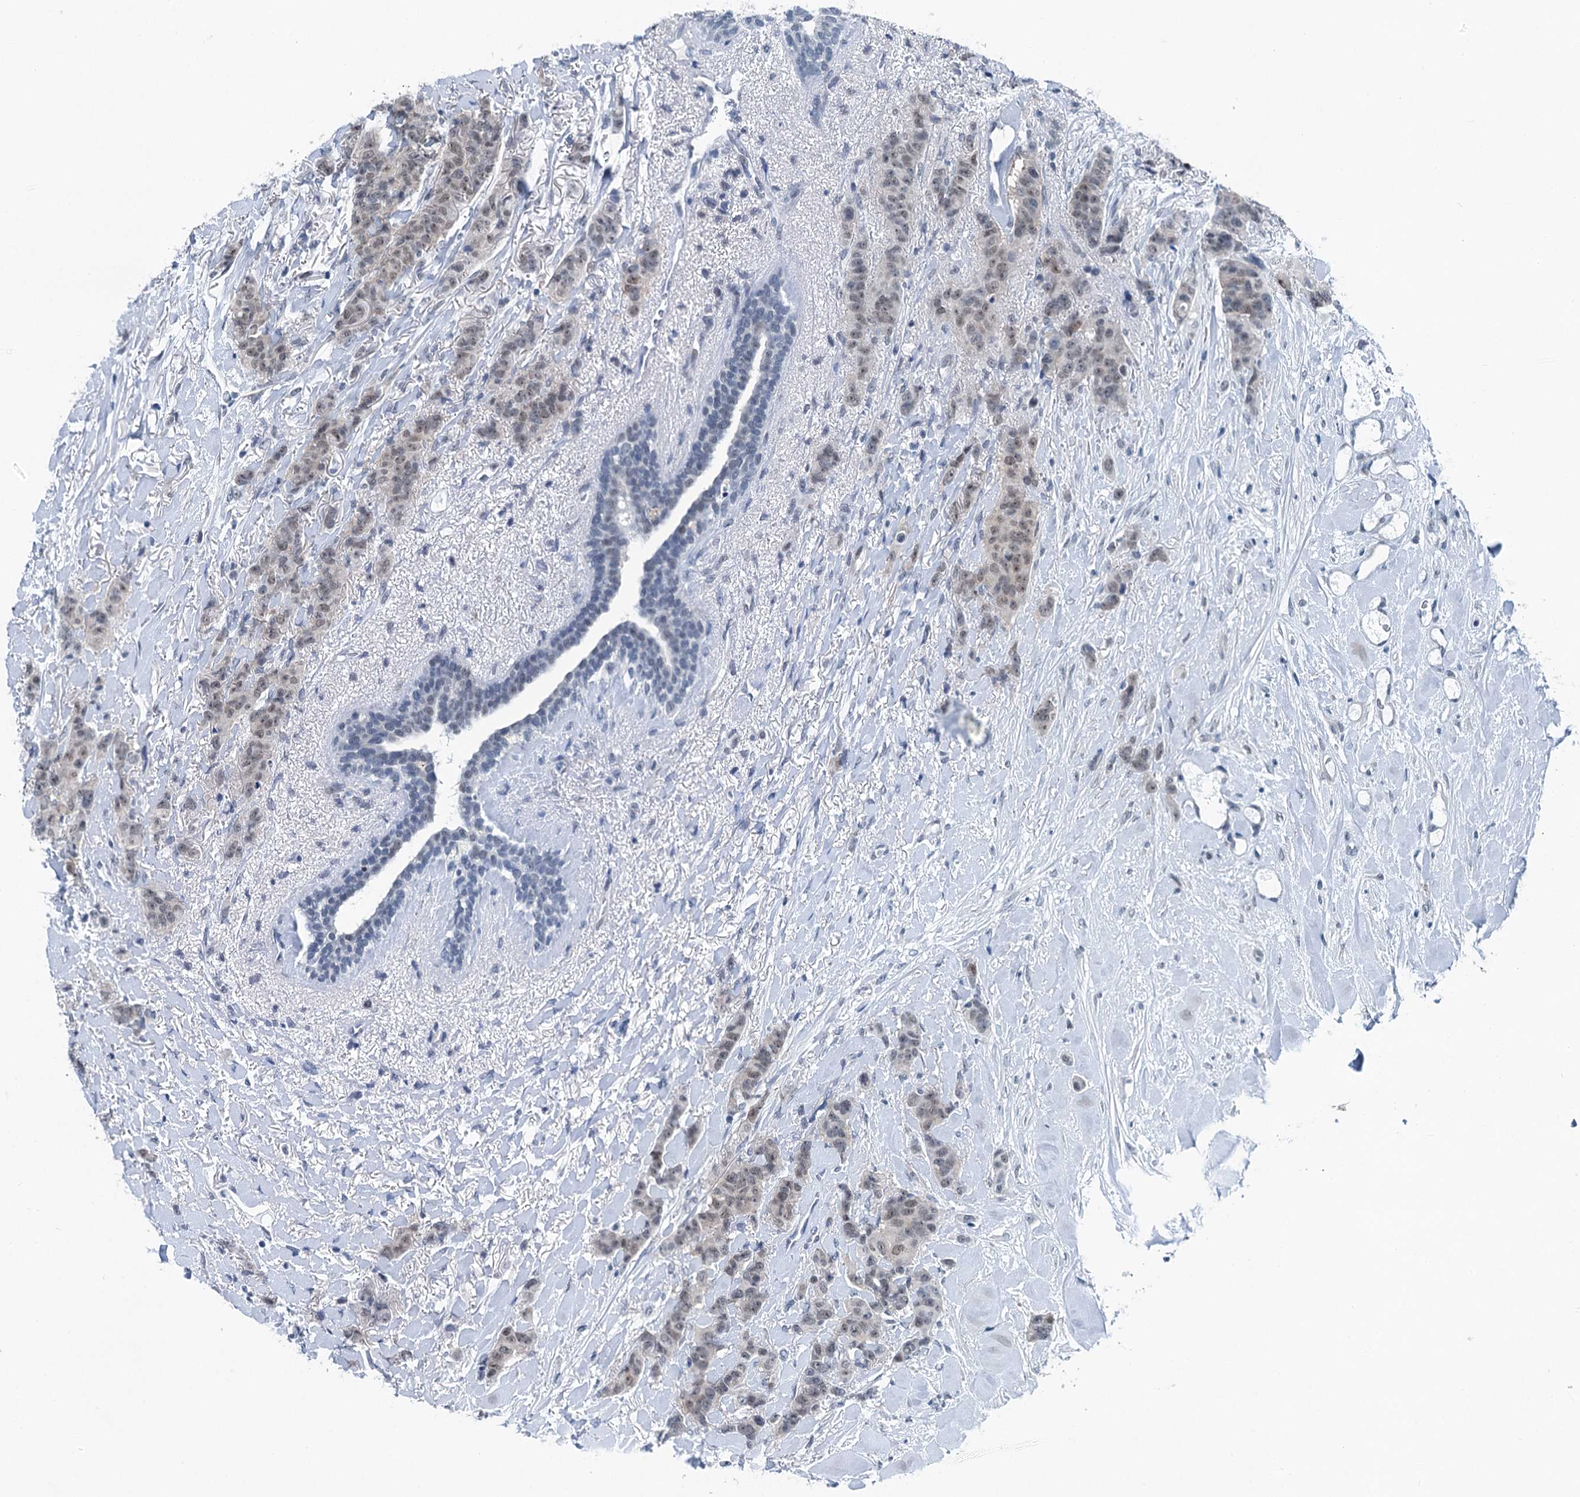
{"staining": {"intensity": "weak", "quantity": "<25%", "location": "nuclear"}, "tissue": "breast cancer", "cell_type": "Tumor cells", "image_type": "cancer", "snomed": [{"axis": "morphology", "description": "Duct carcinoma"}, {"axis": "topography", "description": "Breast"}], "caption": "This is an immunohistochemistry image of breast cancer (intraductal carcinoma). There is no staining in tumor cells.", "gene": "TRPT1", "patient": {"sex": "female", "age": 40}}